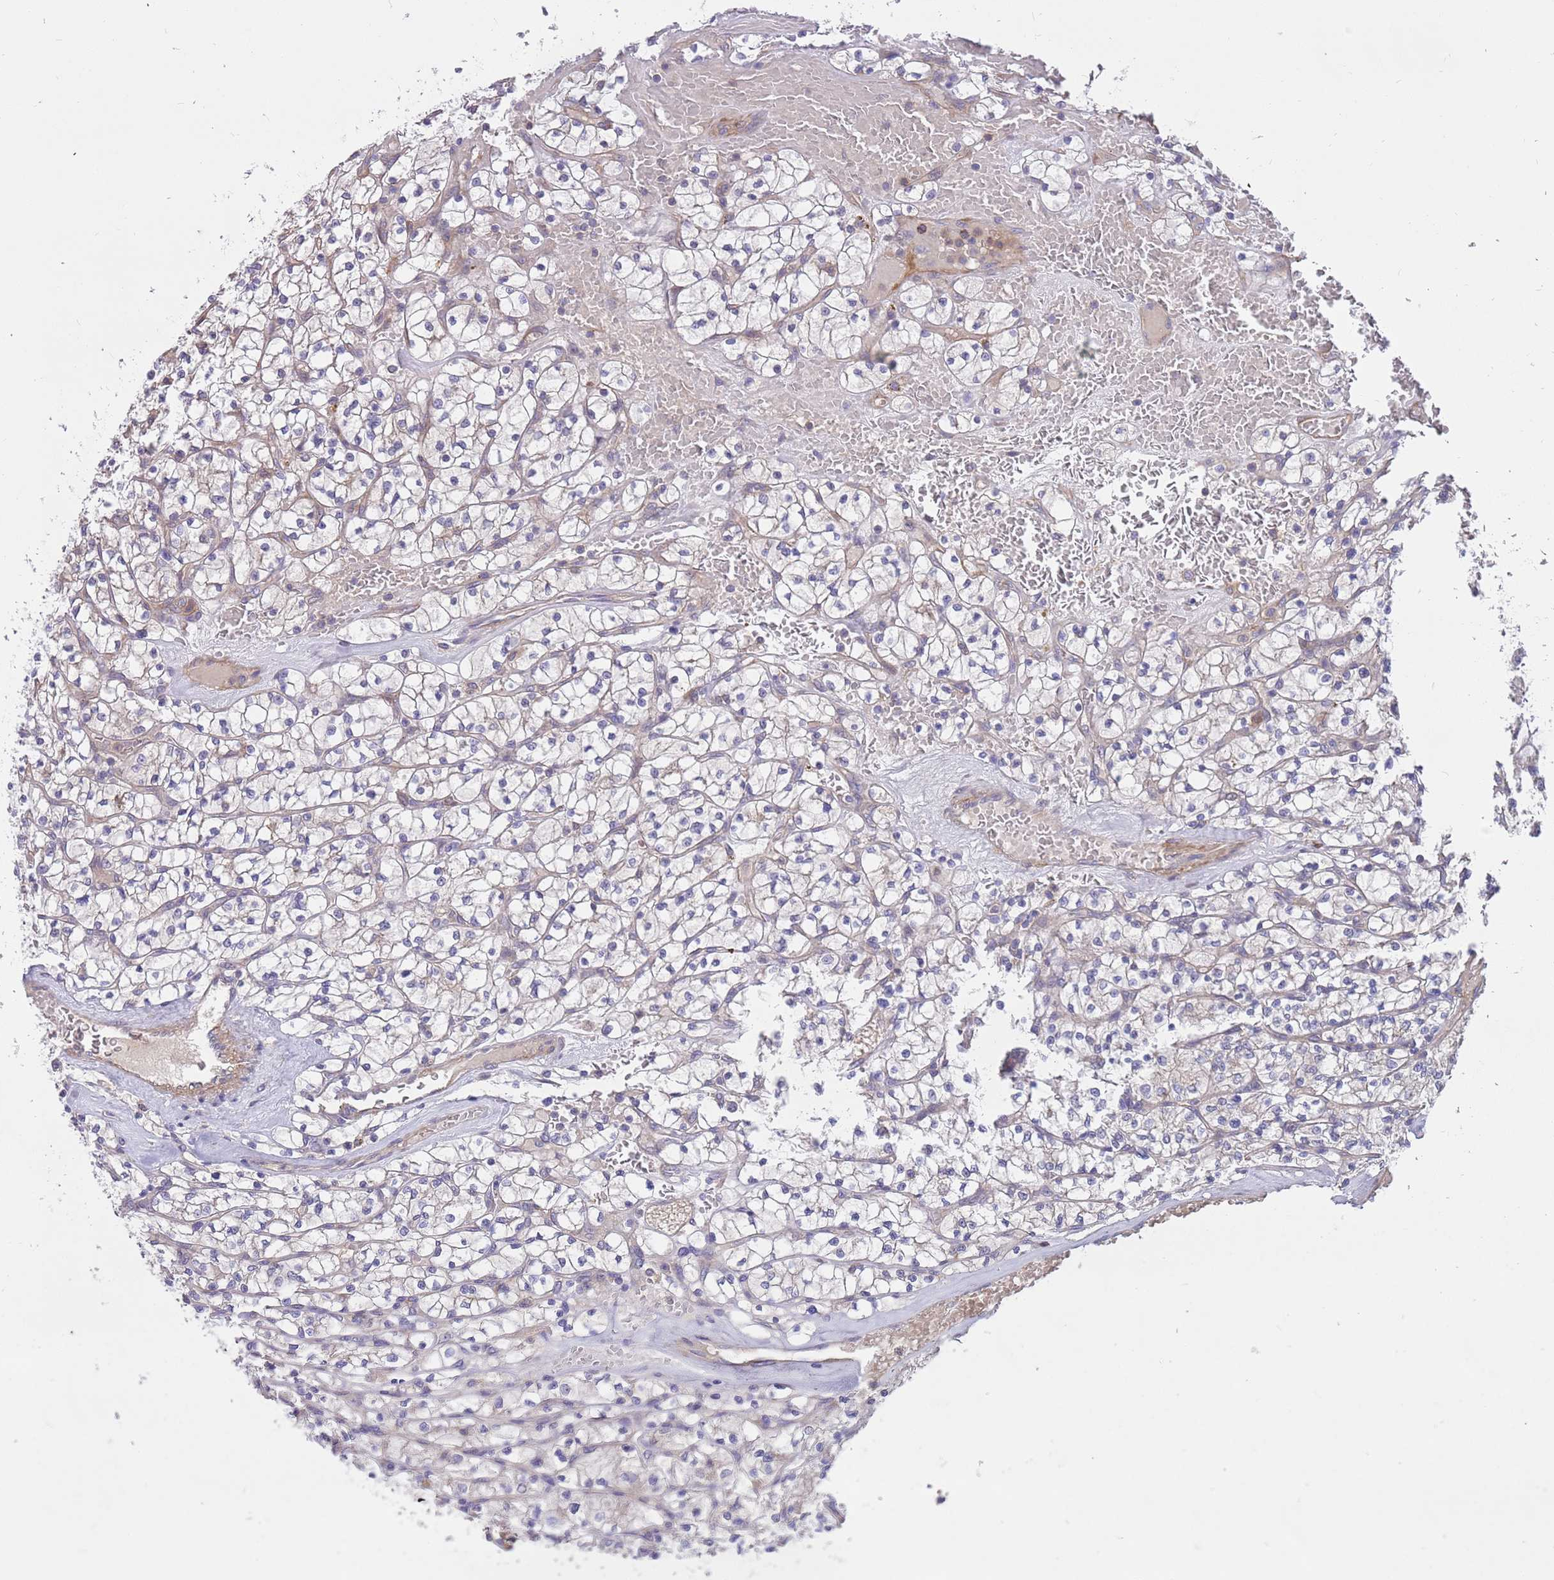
{"staining": {"intensity": "negative", "quantity": "none", "location": "none"}, "tissue": "renal cancer", "cell_type": "Tumor cells", "image_type": "cancer", "snomed": [{"axis": "morphology", "description": "Adenocarcinoma, NOS"}, {"axis": "topography", "description": "Kidney"}], "caption": "IHC histopathology image of human renal cancer (adenocarcinoma) stained for a protein (brown), which shows no expression in tumor cells.", "gene": "MVD", "patient": {"sex": "female", "age": 64}}